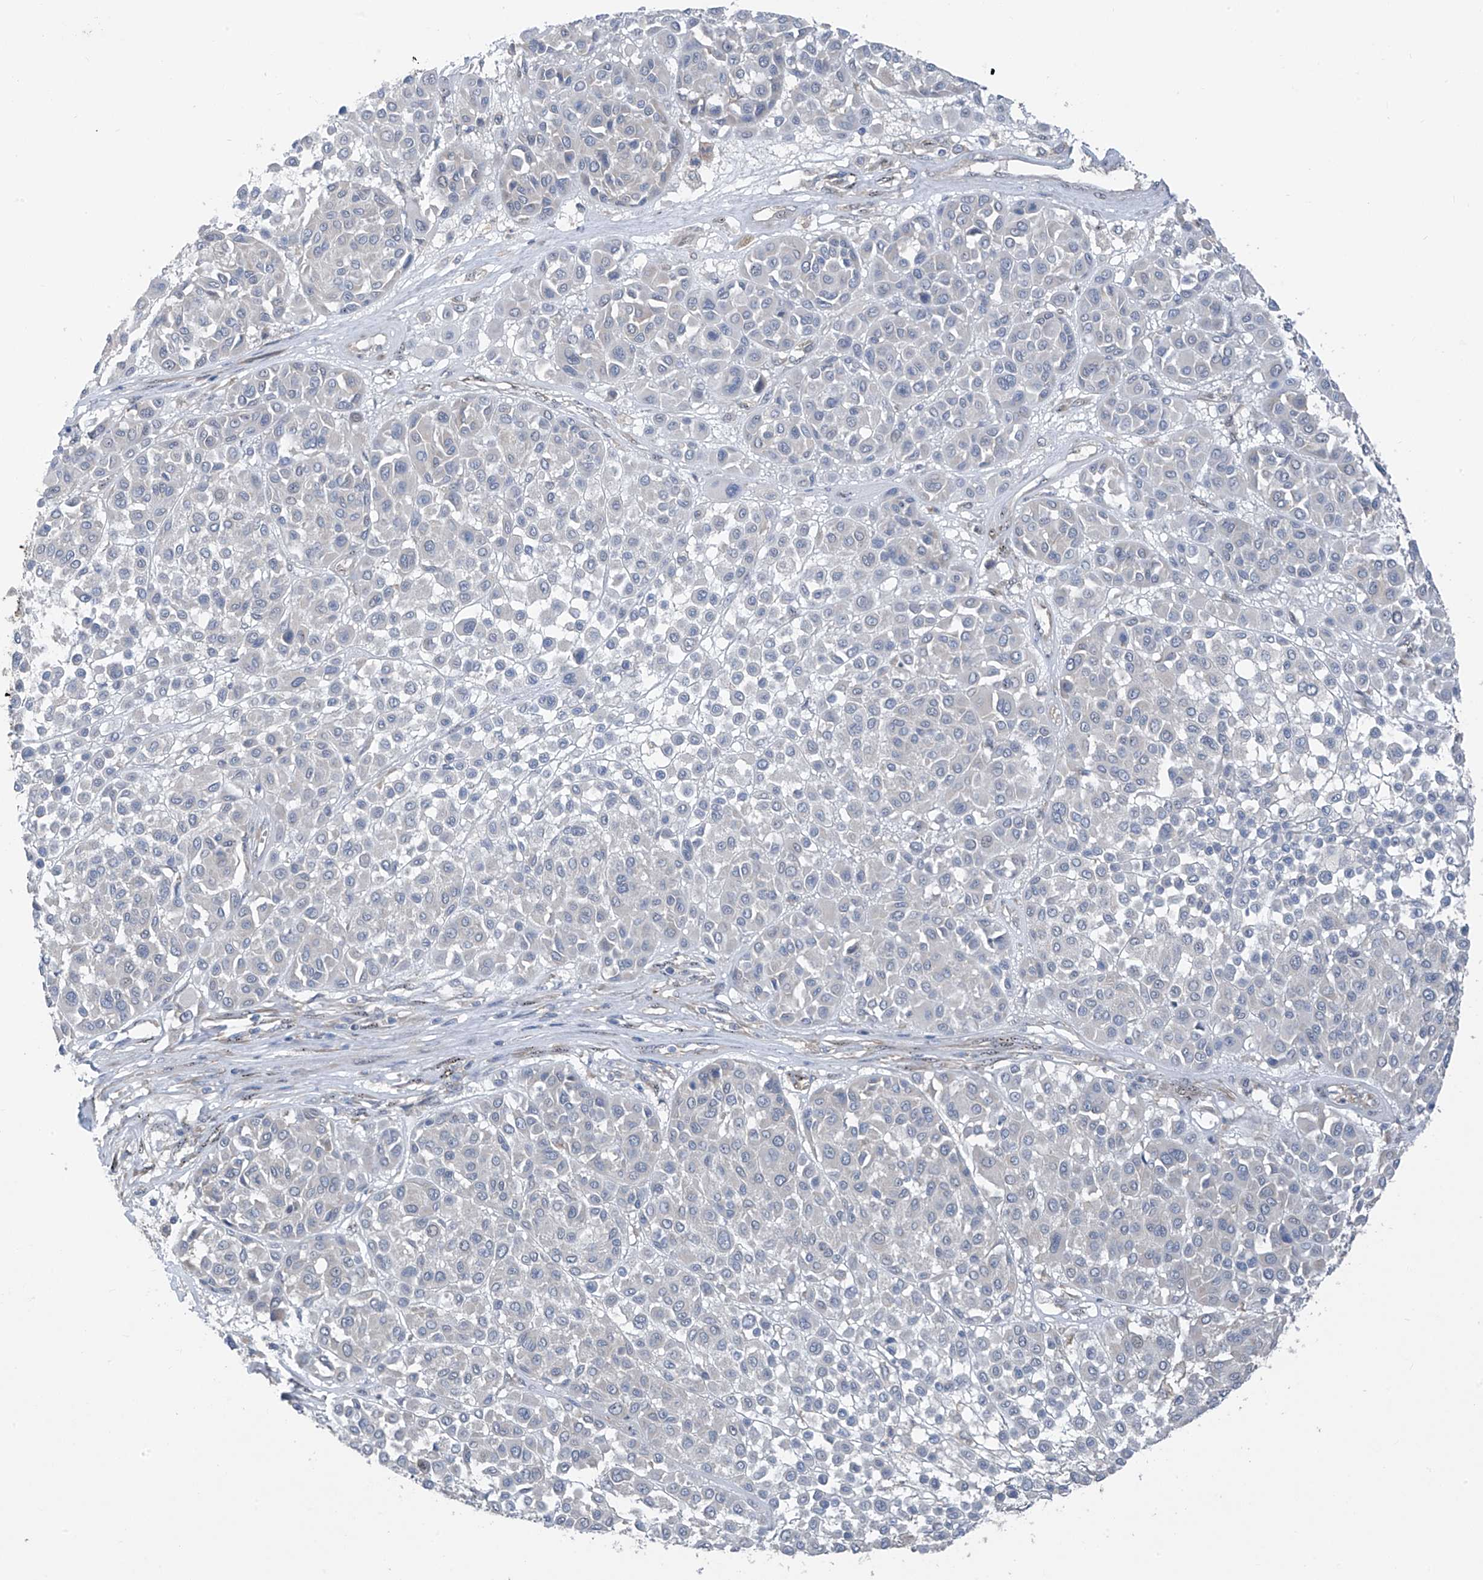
{"staining": {"intensity": "negative", "quantity": "none", "location": "none"}, "tissue": "melanoma", "cell_type": "Tumor cells", "image_type": "cancer", "snomed": [{"axis": "morphology", "description": "Malignant melanoma, Metastatic site"}, {"axis": "topography", "description": "Soft tissue"}], "caption": "DAB (3,3'-diaminobenzidine) immunohistochemical staining of human melanoma reveals no significant staining in tumor cells.", "gene": "RPL4", "patient": {"sex": "male", "age": 41}}